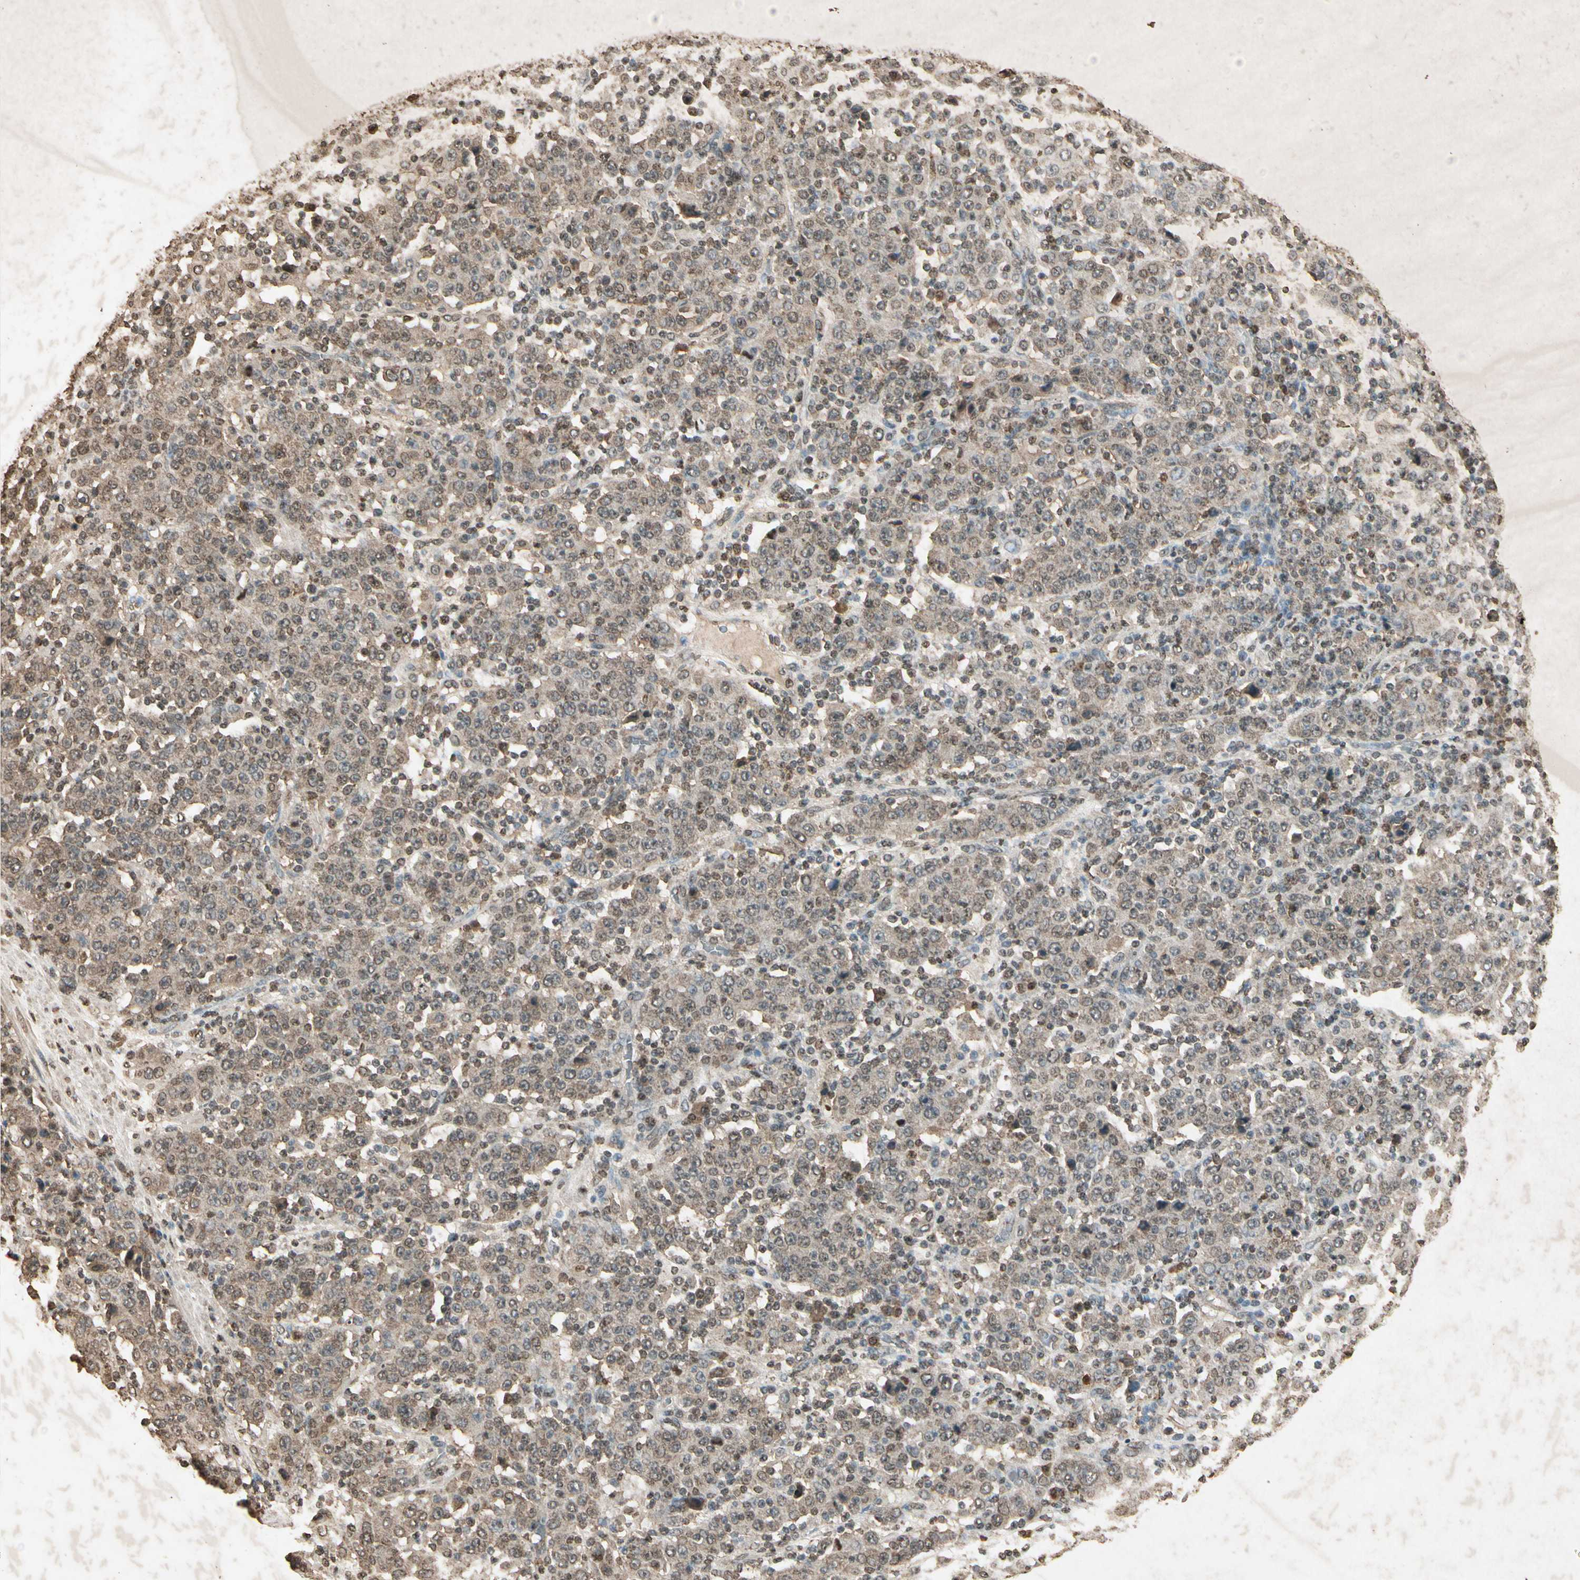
{"staining": {"intensity": "weak", "quantity": "25%-75%", "location": "cytoplasmic/membranous,nuclear"}, "tissue": "stomach cancer", "cell_type": "Tumor cells", "image_type": "cancer", "snomed": [{"axis": "morphology", "description": "Normal tissue, NOS"}, {"axis": "morphology", "description": "Adenocarcinoma, NOS"}, {"axis": "topography", "description": "Stomach, upper"}, {"axis": "topography", "description": "Stomach"}], "caption": "Brown immunohistochemical staining in human stomach adenocarcinoma demonstrates weak cytoplasmic/membranous and nuclear positivity in about 25%-75% of tumor cells.", "gene": "GC", "patient": {"sex": "male", "age": 59}}